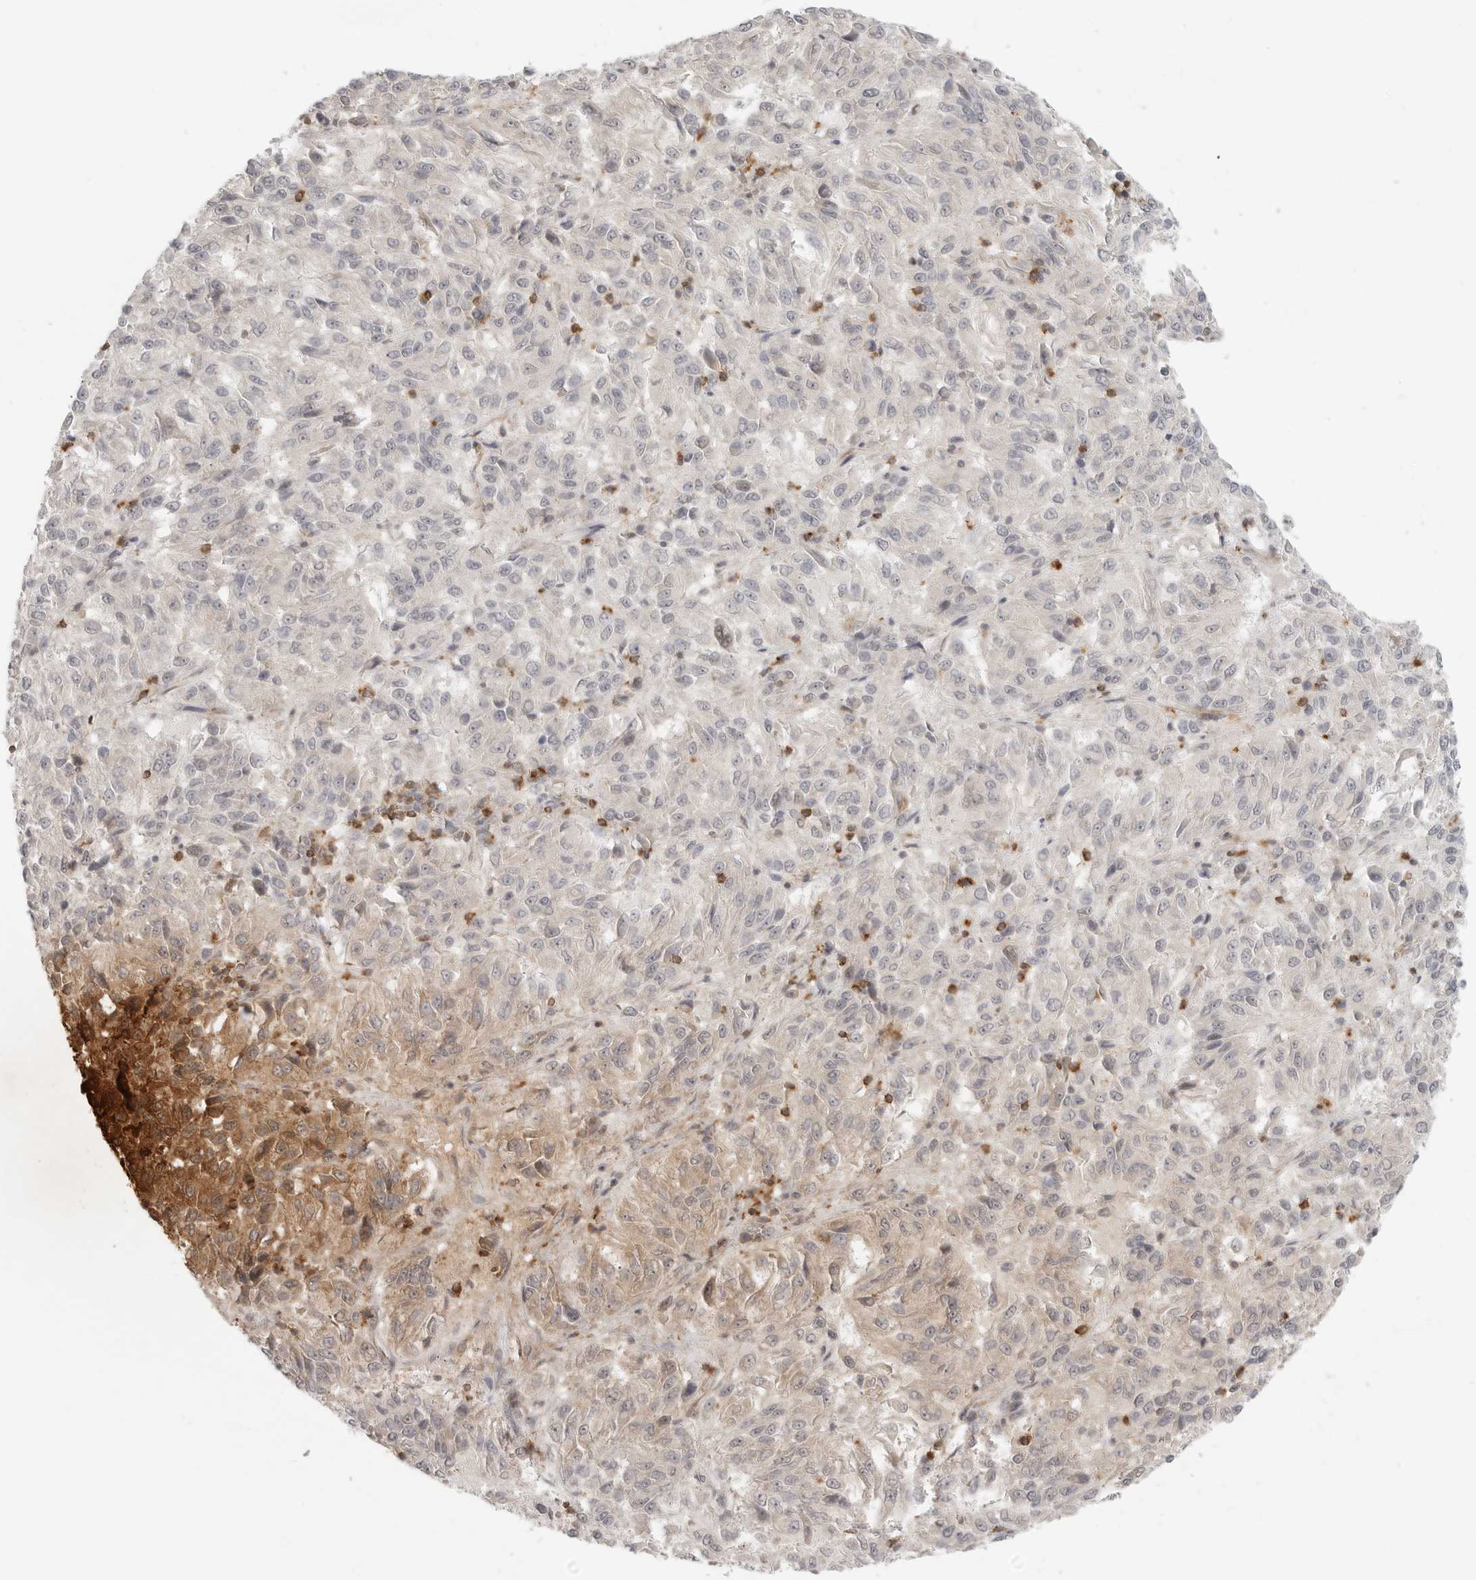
{"staining": {"intensity": "moderate", "quantity": "<25%", "location": "cytoplasmic/membranous"}, "tissue": "melanoma", "cell_type": "Tumor cells", "image_type": "cancer", "snomed": [{"axis": "morphology", "description": "Malignant melanoma, Metastatic site"}, {"axis": "topography", "description": "Lung"}], "caption": "IHC photomicrograph of neoplastic tissue: human malignant melanoma (metastatic site) stained using immunohistochemistry demonstrates low levels of moderate protein expression localized specifically in the cytoplasmic/membranous of tumor cells, appearing as a cytoplasmic/membranous brown color.", "gene": "SH3KBP1", "patient": {"sex": "male", "age": 64}}